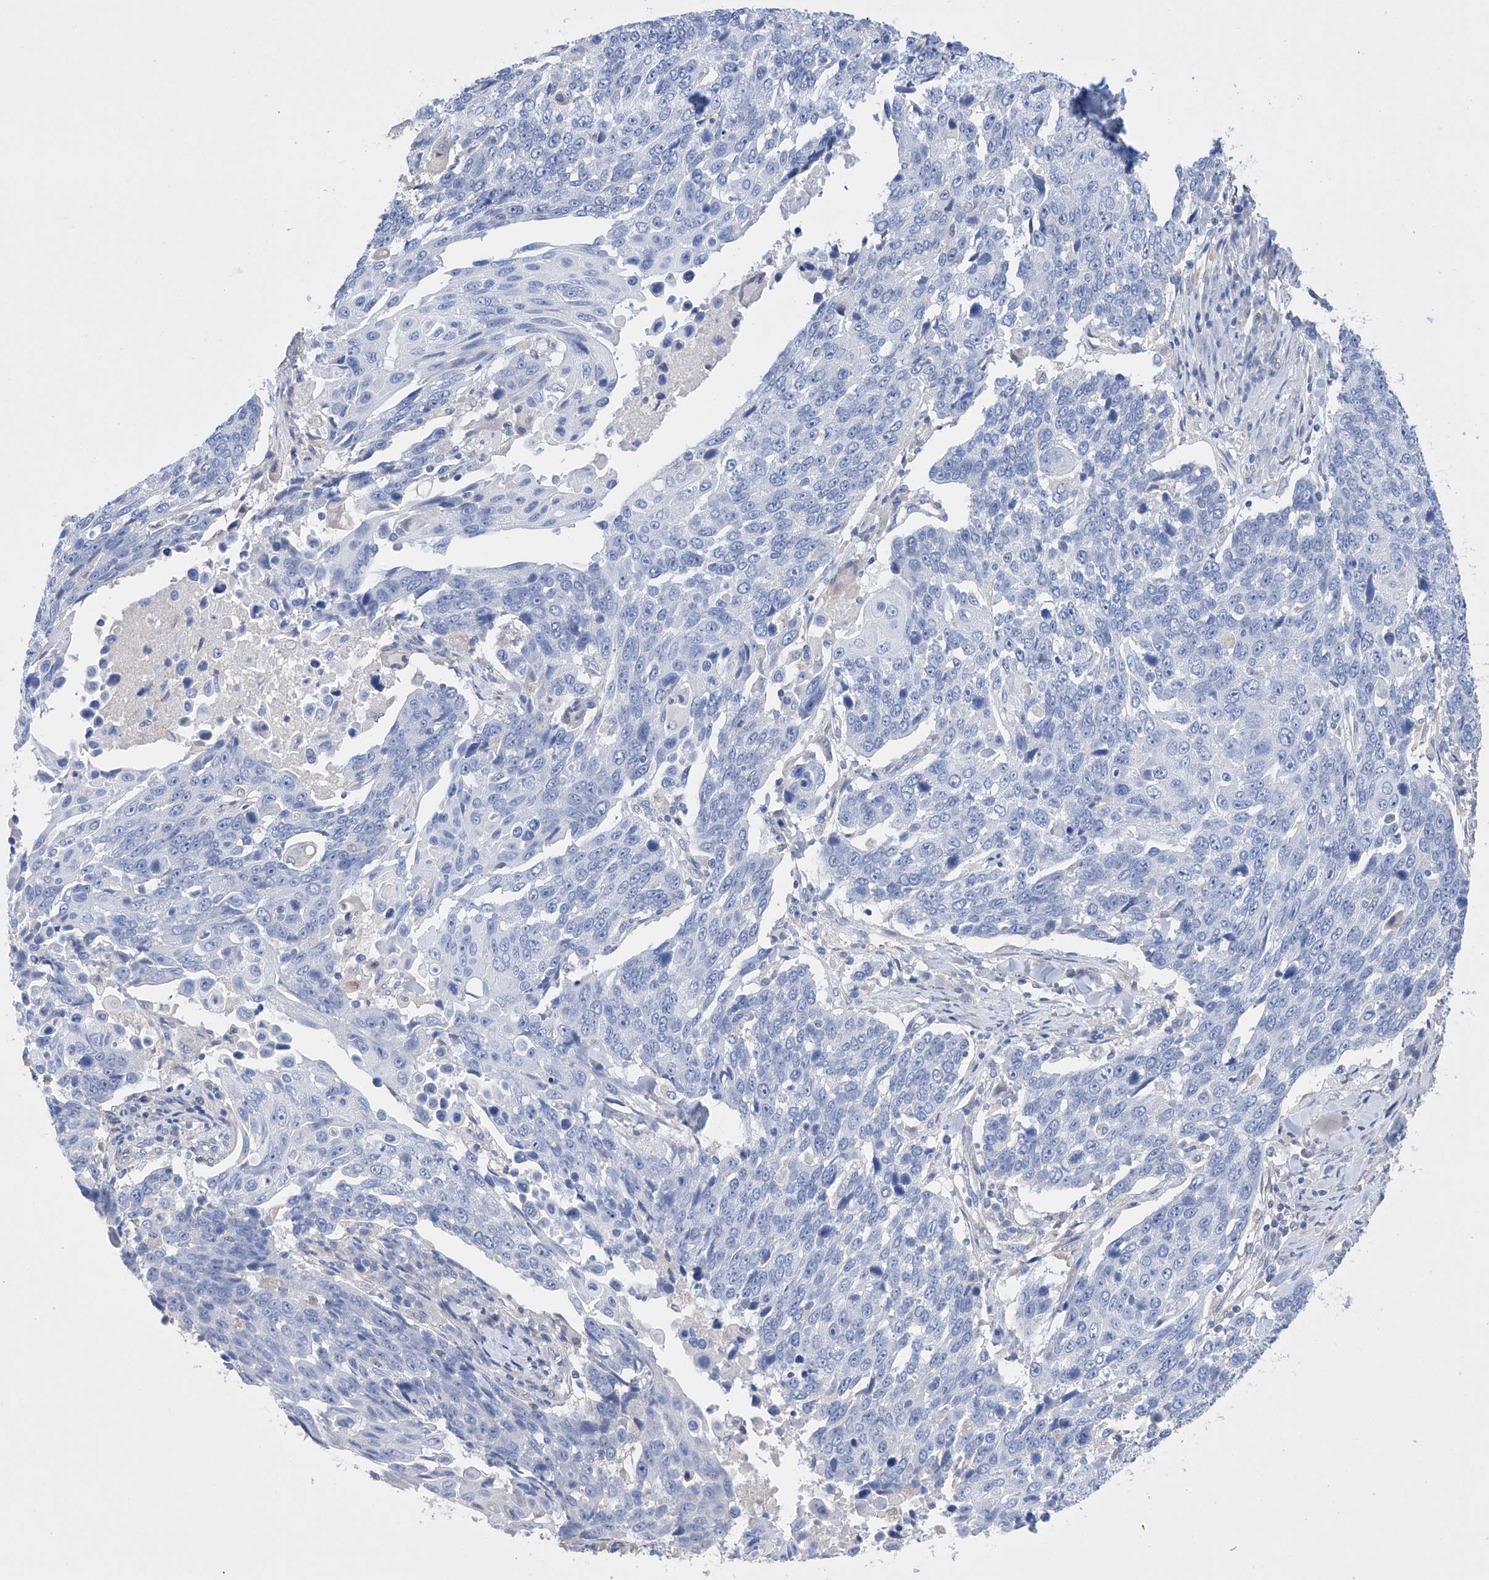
{"staining": {"intensity": "negative", "quantity": "none", "location": "none"}, "tissue": "lung cancer", "cell_type": "Tumor cells", "image_type": "cancer", "snomed": [{"axis": "morphology", "description": "Squamous cell carcinoma, NOS"}, {"axis": "topography", "description": "Lung"}], "caption": "This is an immunohistochemistry histopathology image of human lung cancer (squamous cell carcinoma). There is no positivity in tumor cells.", "gene": "AFG1L", "patient": {"sex": "male", "age": 66}}